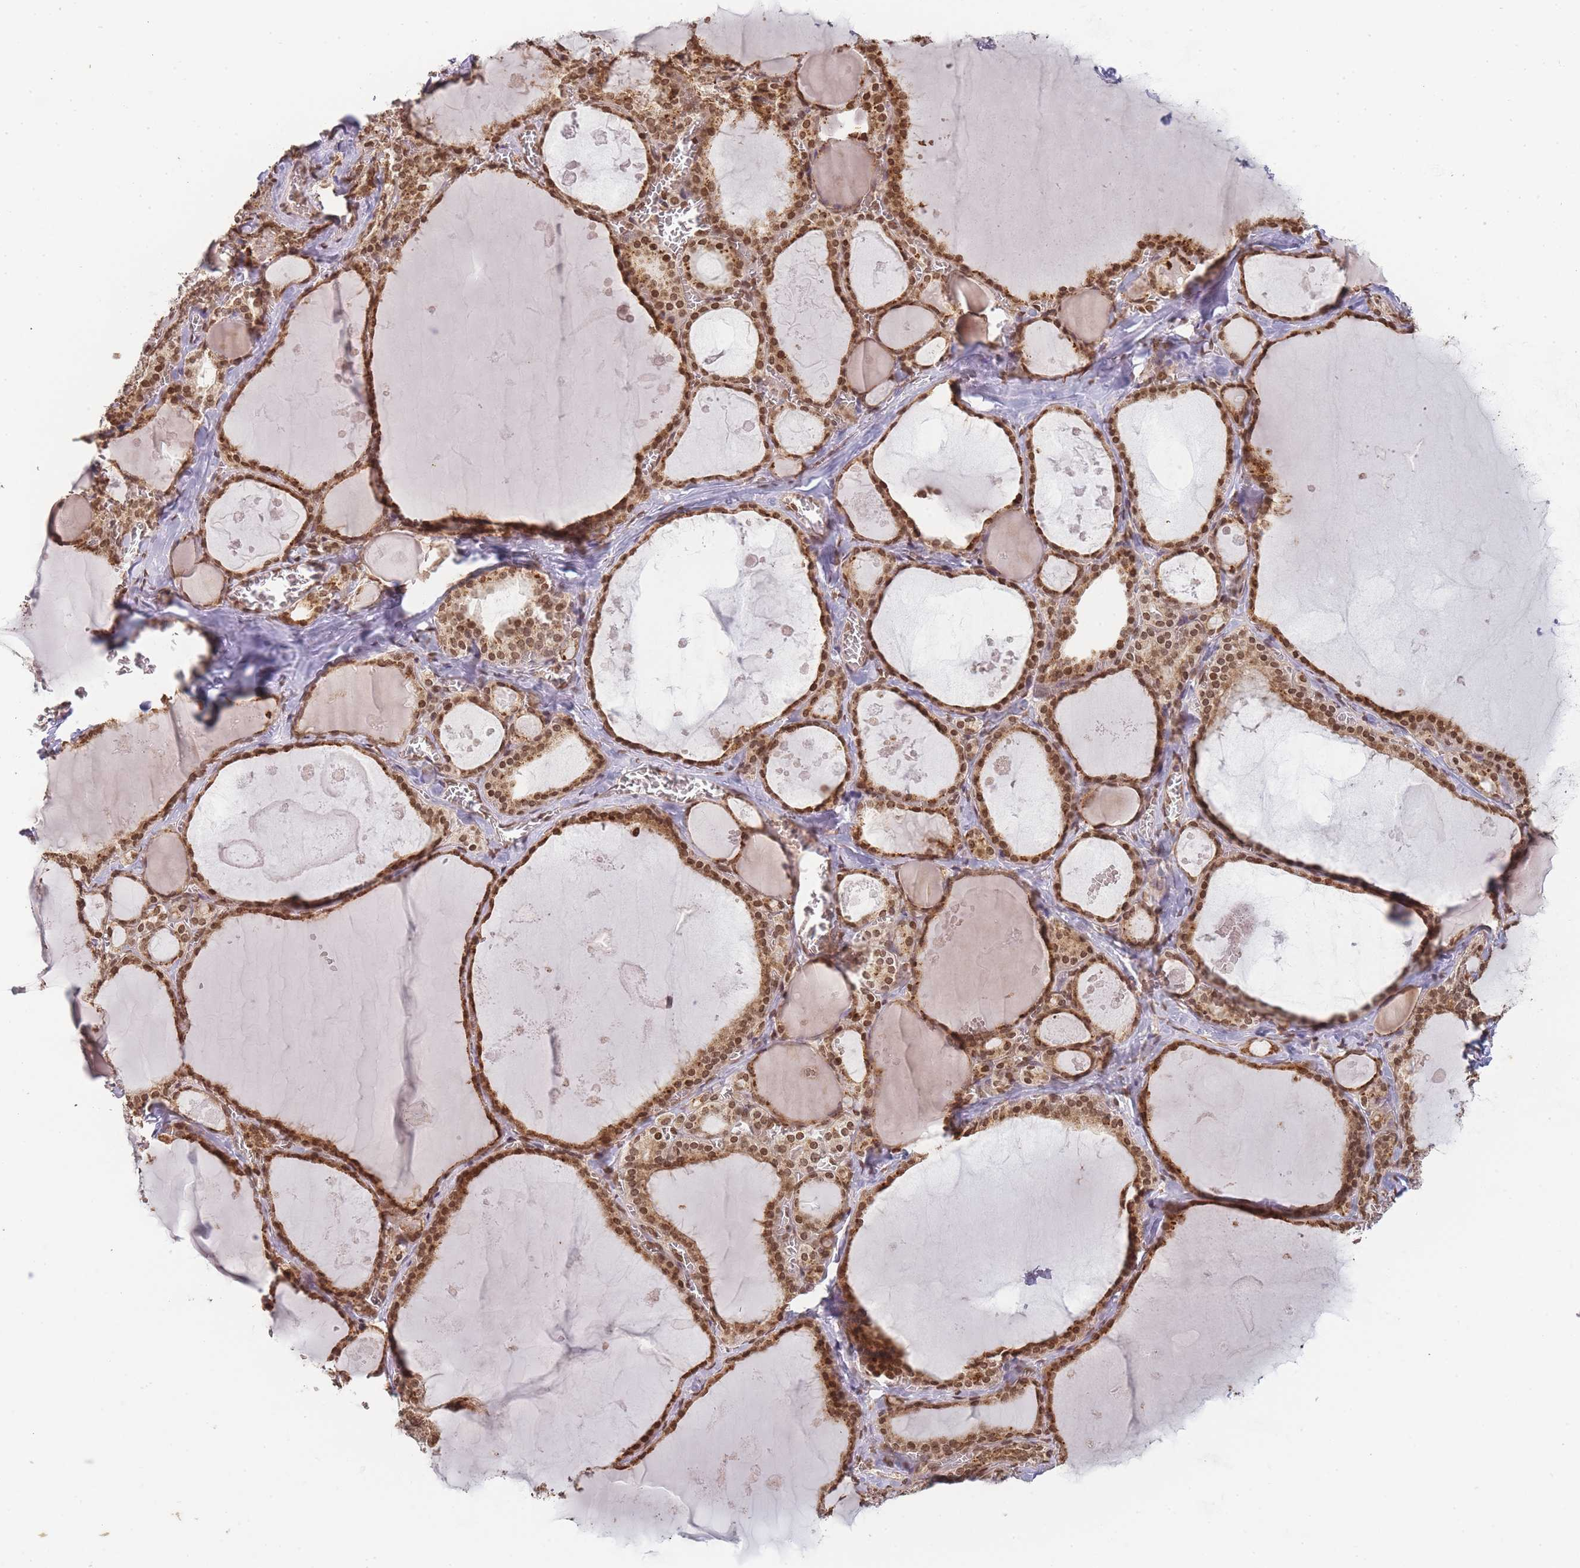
{"staining": {"intensity": "strong", "quantity": ">75%", "location": "cytoplasmic/membranous,nuclear"}, "tissue": "thyroid gland", "cell_type": "Glandular cells", "image_type": "normal", "snomed": [{"axis": "morphology", "description": "Normal tissue, NOS"}, {"axis": "topography", "description": "Thyroid gland"}], "caption": "Immunohistochemical staining of normal human thyroid gland shows high levels of strong cytoplasmic/membranous,nuclear staining in approximately >75% of glandular cells.", "gene": "WWTR1", "patient": {"sex": "male", "age": 56}}